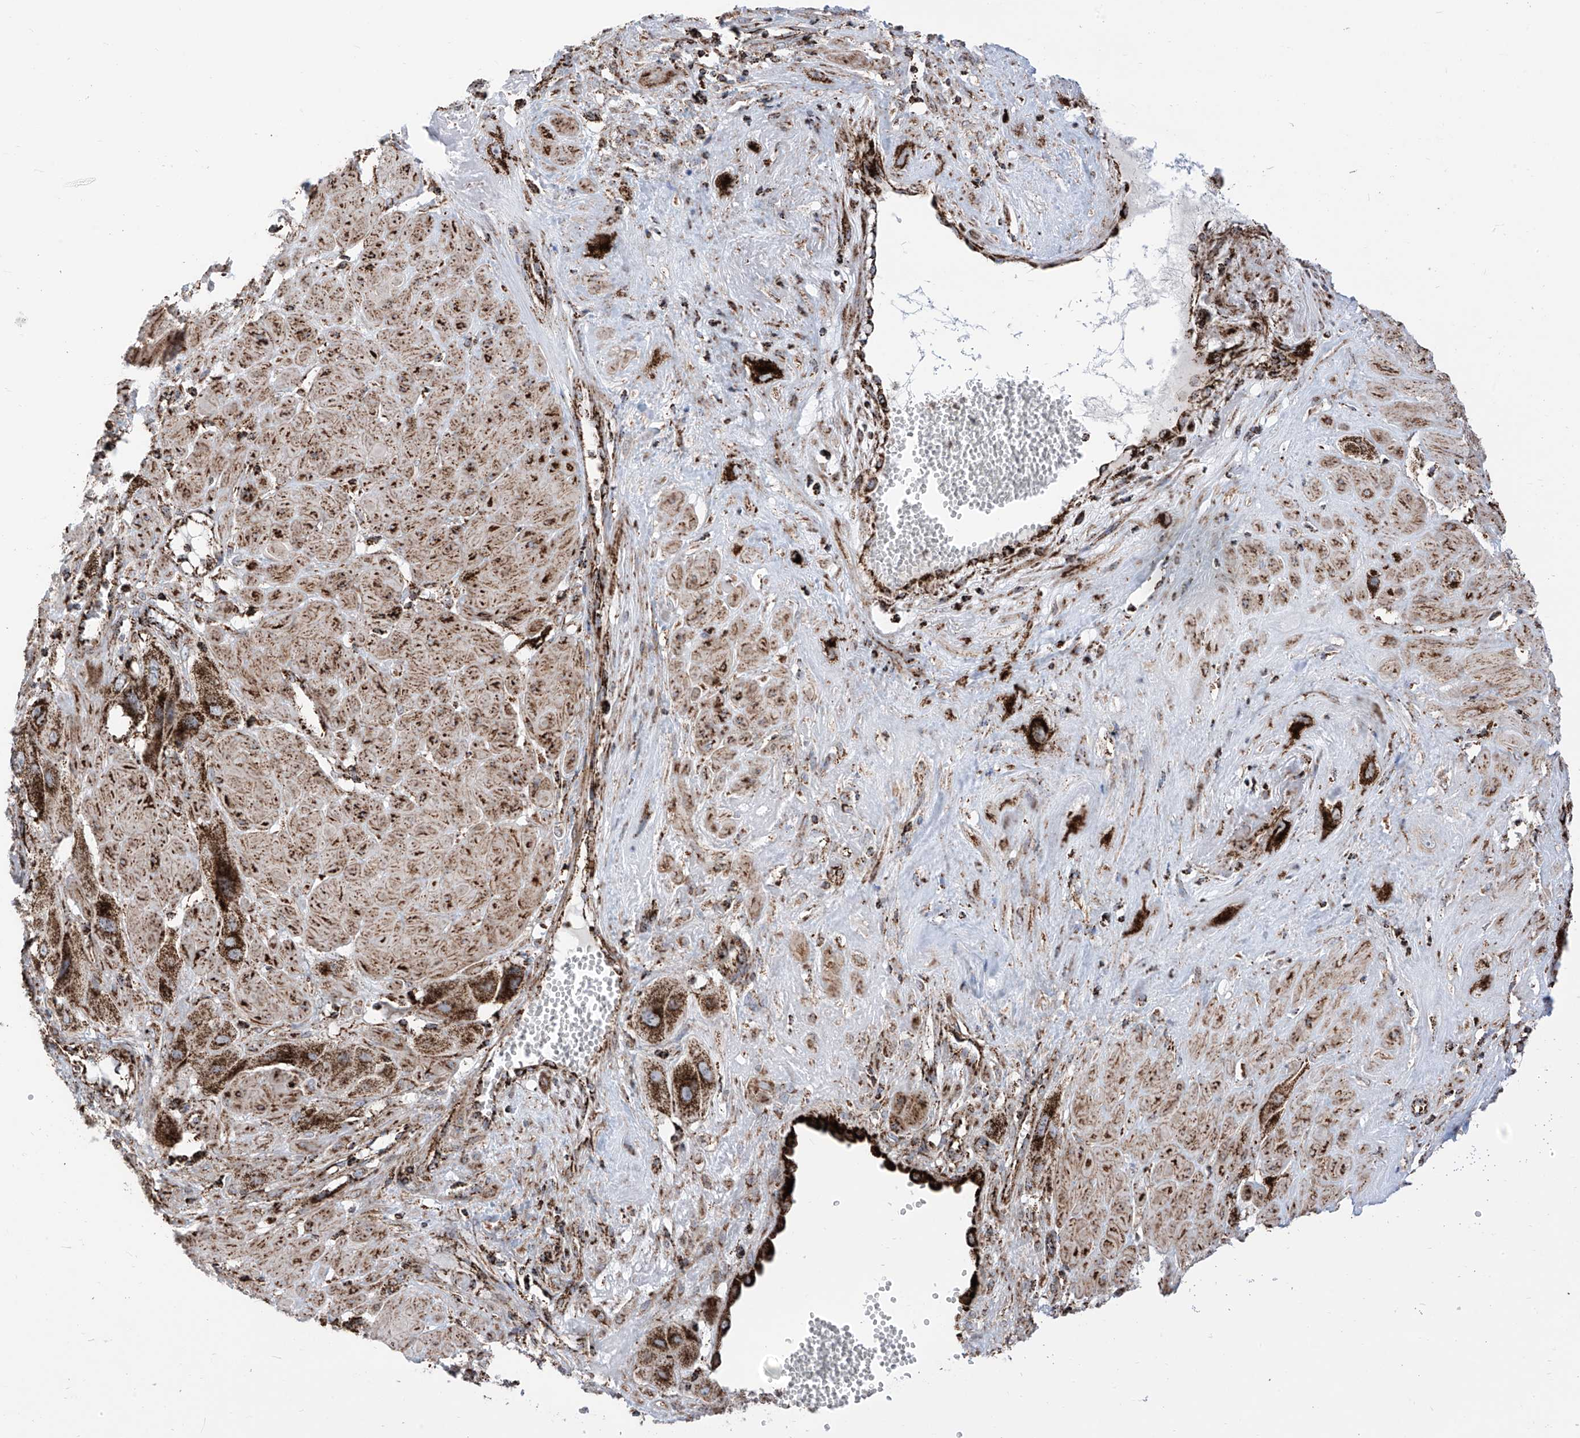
{"staining": {"intensity": "strong", "quantity": ">75%", "location": "cytoplasmic/membranous"}, "tissue": "cervical cancer", "cell_type": "Tumor cells", "image_type": "cancer", "snomed": [{"axis": "morphology", "description": "Squamous cell carcinoma, NOS"}, {"axis": "topography", "description": "Cervix"}], "caption": "Cervical squamous cell carcinoma stained for a protein demonstrates strong cytoplasmic/membranous positivity in tumor cells.", "gene": "COX5B", "patient": {"sex": "female", "age": 34}}